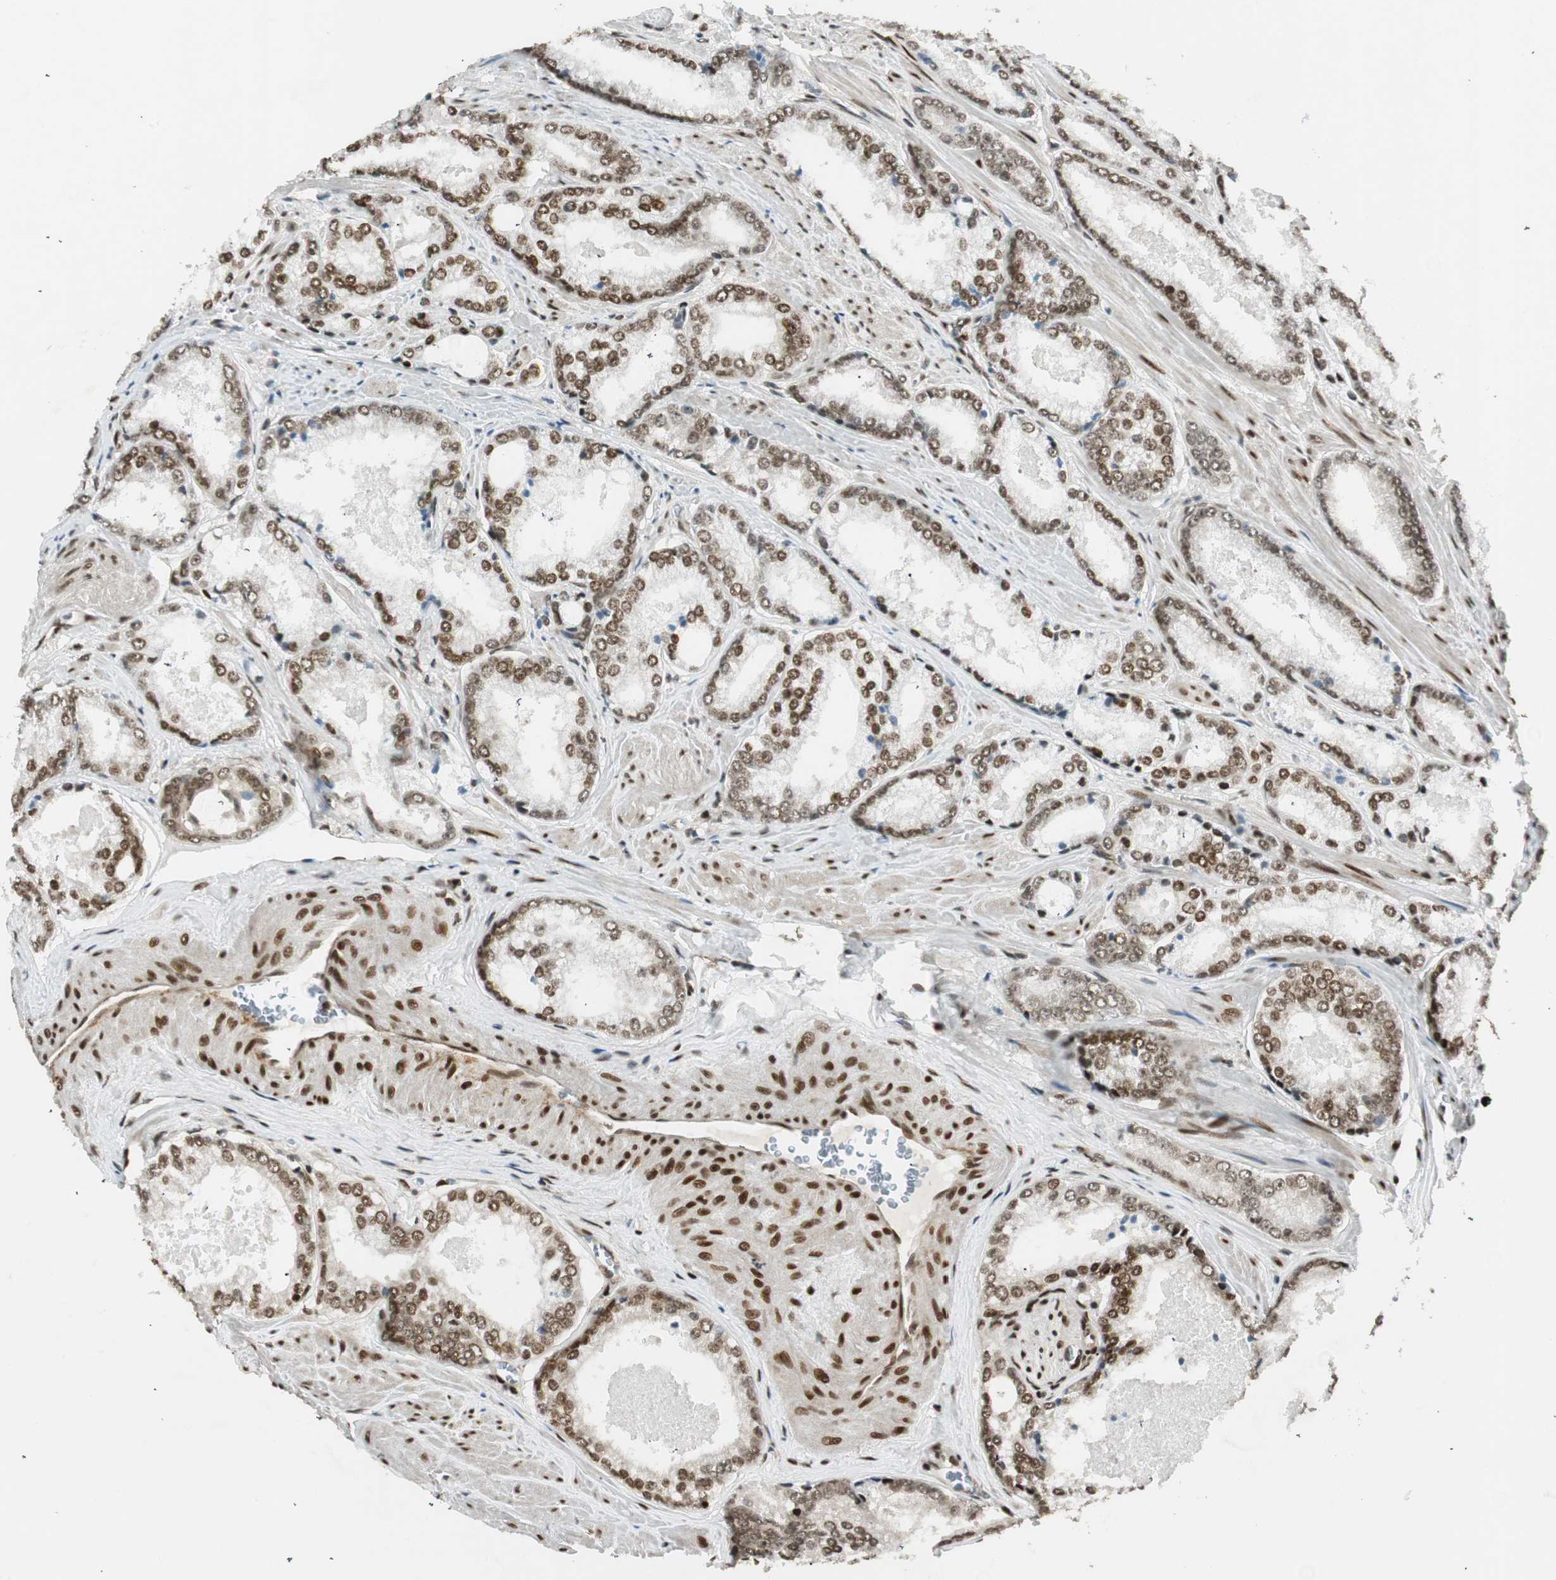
{"staining": {"intensity": "moderate", "quantity": ">75%", "location": "nuclear"}, "tissue": "prostate cancer", "cell_type": "Tumor cells", "image_type": "cancer", "snomed": [{"axis": "morphology", "description": "Adenocarcinoma, Low grade"}, {"axis": "topography", "description": "Prostate"}], "caption": "IHC of human prostate cancer exhibits medium levels of moderate nuclear expression in about >75% of tumor cells. (Brightfield microscopy of DAB IHC at high magnification).", "gene": "RING1", "patient": {"sex": "male", "age": 64}}